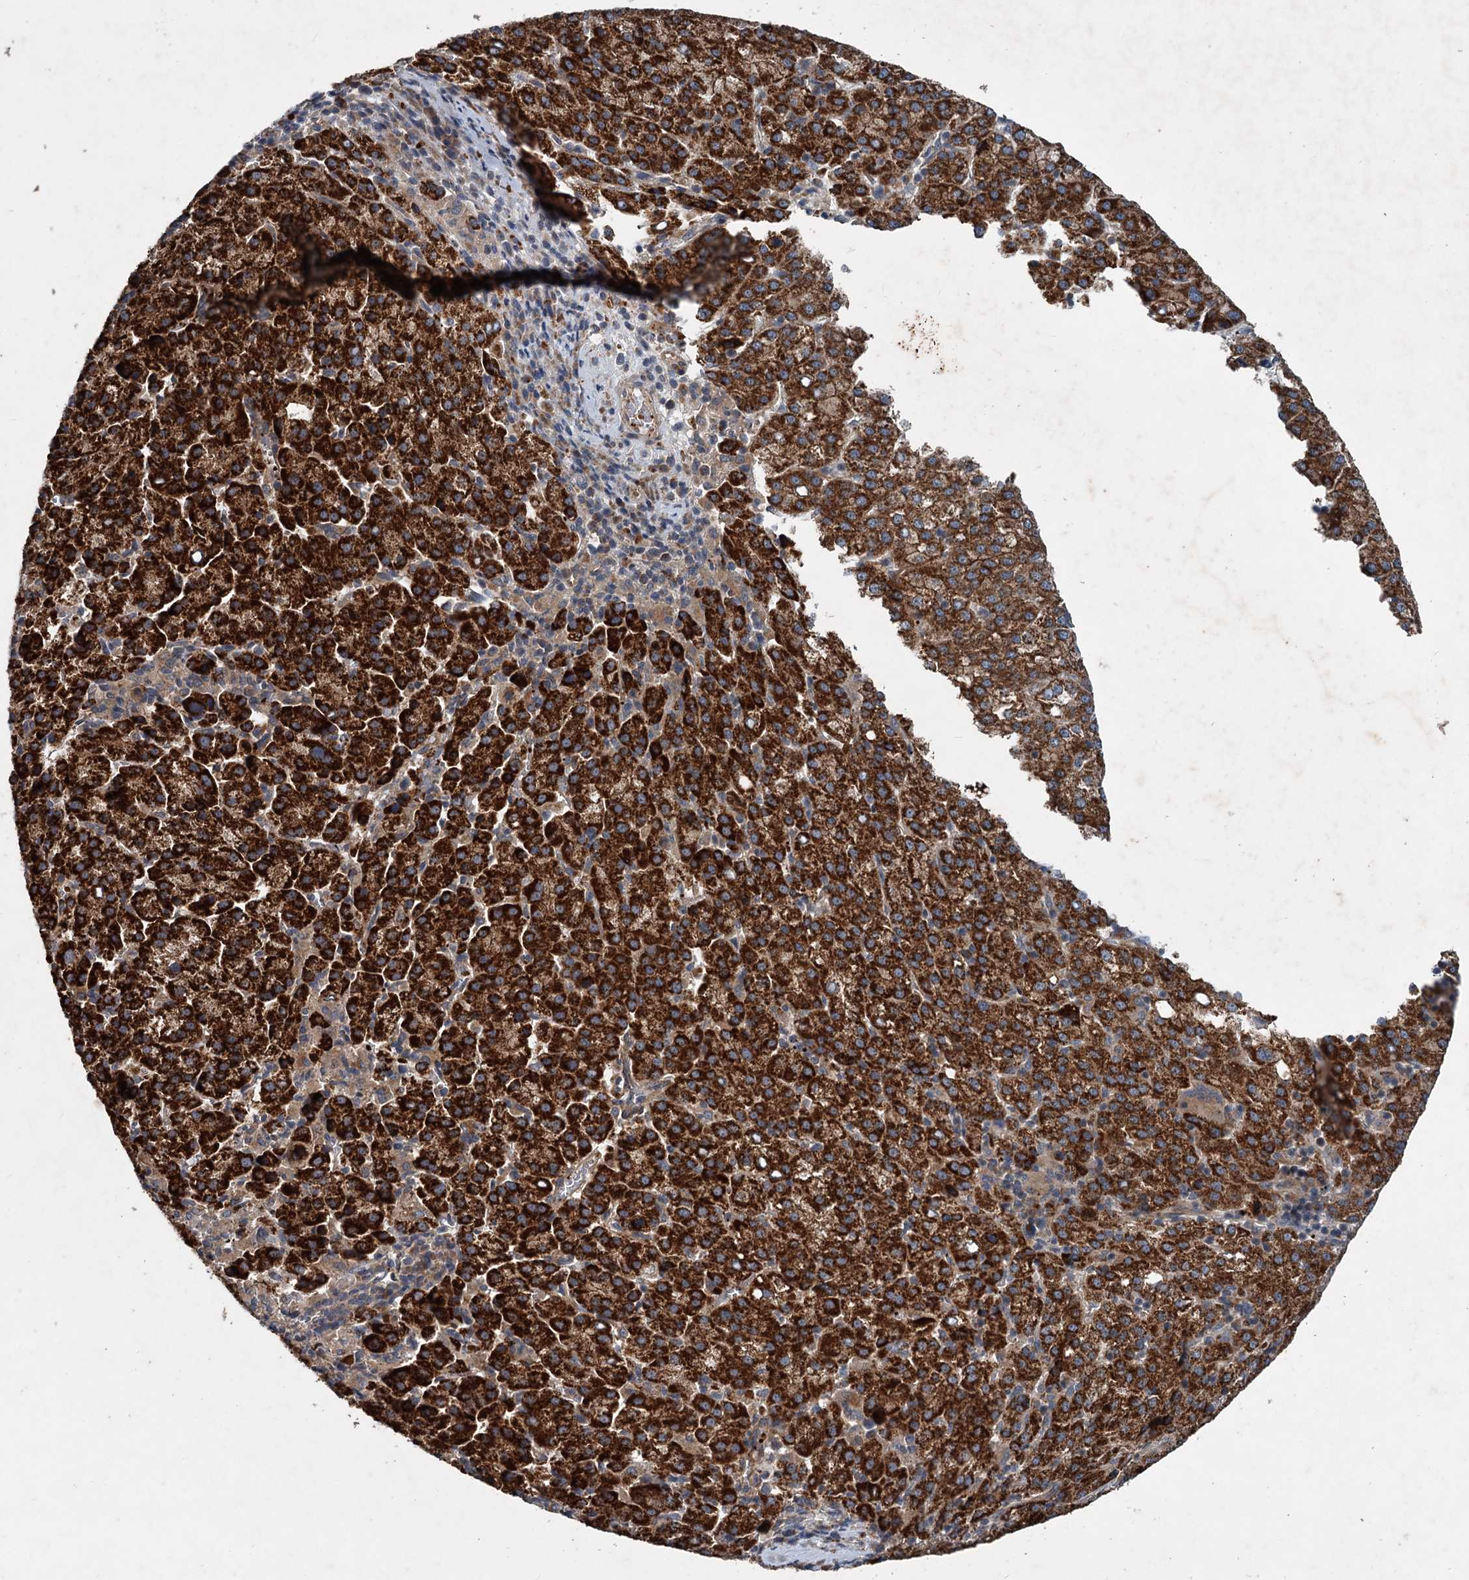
{"staining": {"intensity": "strong", "quantity": ">75%", "location": "cytoplasmic/membranous"}, "tissue": "liver cancer", "cell_type": "Tumor cells", "image_type": "cancer", "snomed": [{"axis": "morphology", "description": "Carcinoma, Hepatocellular, NOS"}, {"axis": "topography", "description": "Liver"}], "caption": "Hepatocellular carcinoma (liver) stained with IHC displays strong cytoplasmic/membranous staining in approximately >75% of tumor cells. (brown staining indicates protein expression, while blue staining denotes nuclei).", "gene": "N4BP2L2", "patient": {"sex": "female", "age": 58}}